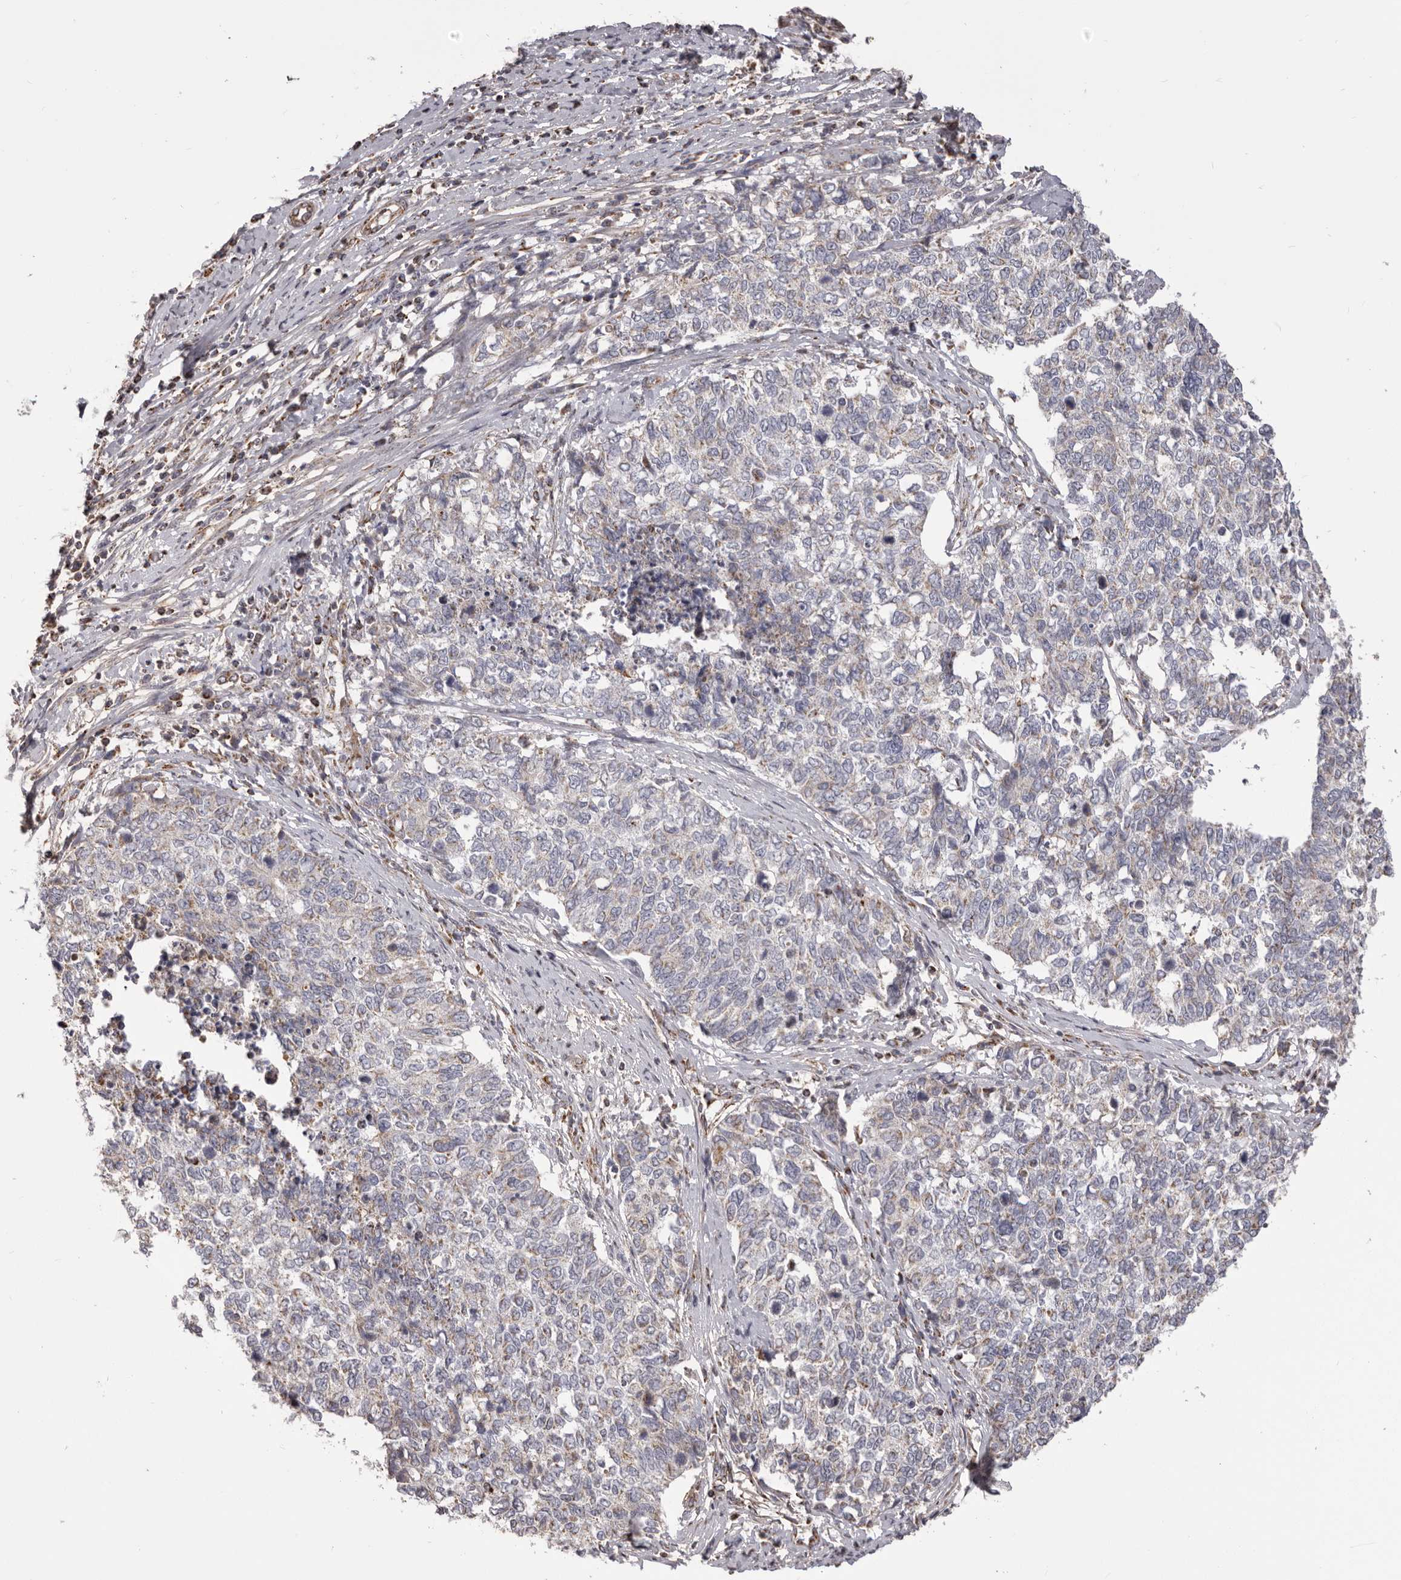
{"staining": {"intensity": "negative", "quantity": "none", "location": "none"}, "tissue": "cervical cancer", "cell_type": "Tumor cells", "image_type": "cancer", "snomed": [{"axis": "morphology", "description": "Squamous cell carcinoma, NOS"}, {"axis": "topography", "description": "Cervix"}], "caption": "Tumor cells are negative for protein expression in human cervical cancer.", "gene": "CHRM2", "patient": {"sex": "female", "age": 63}}